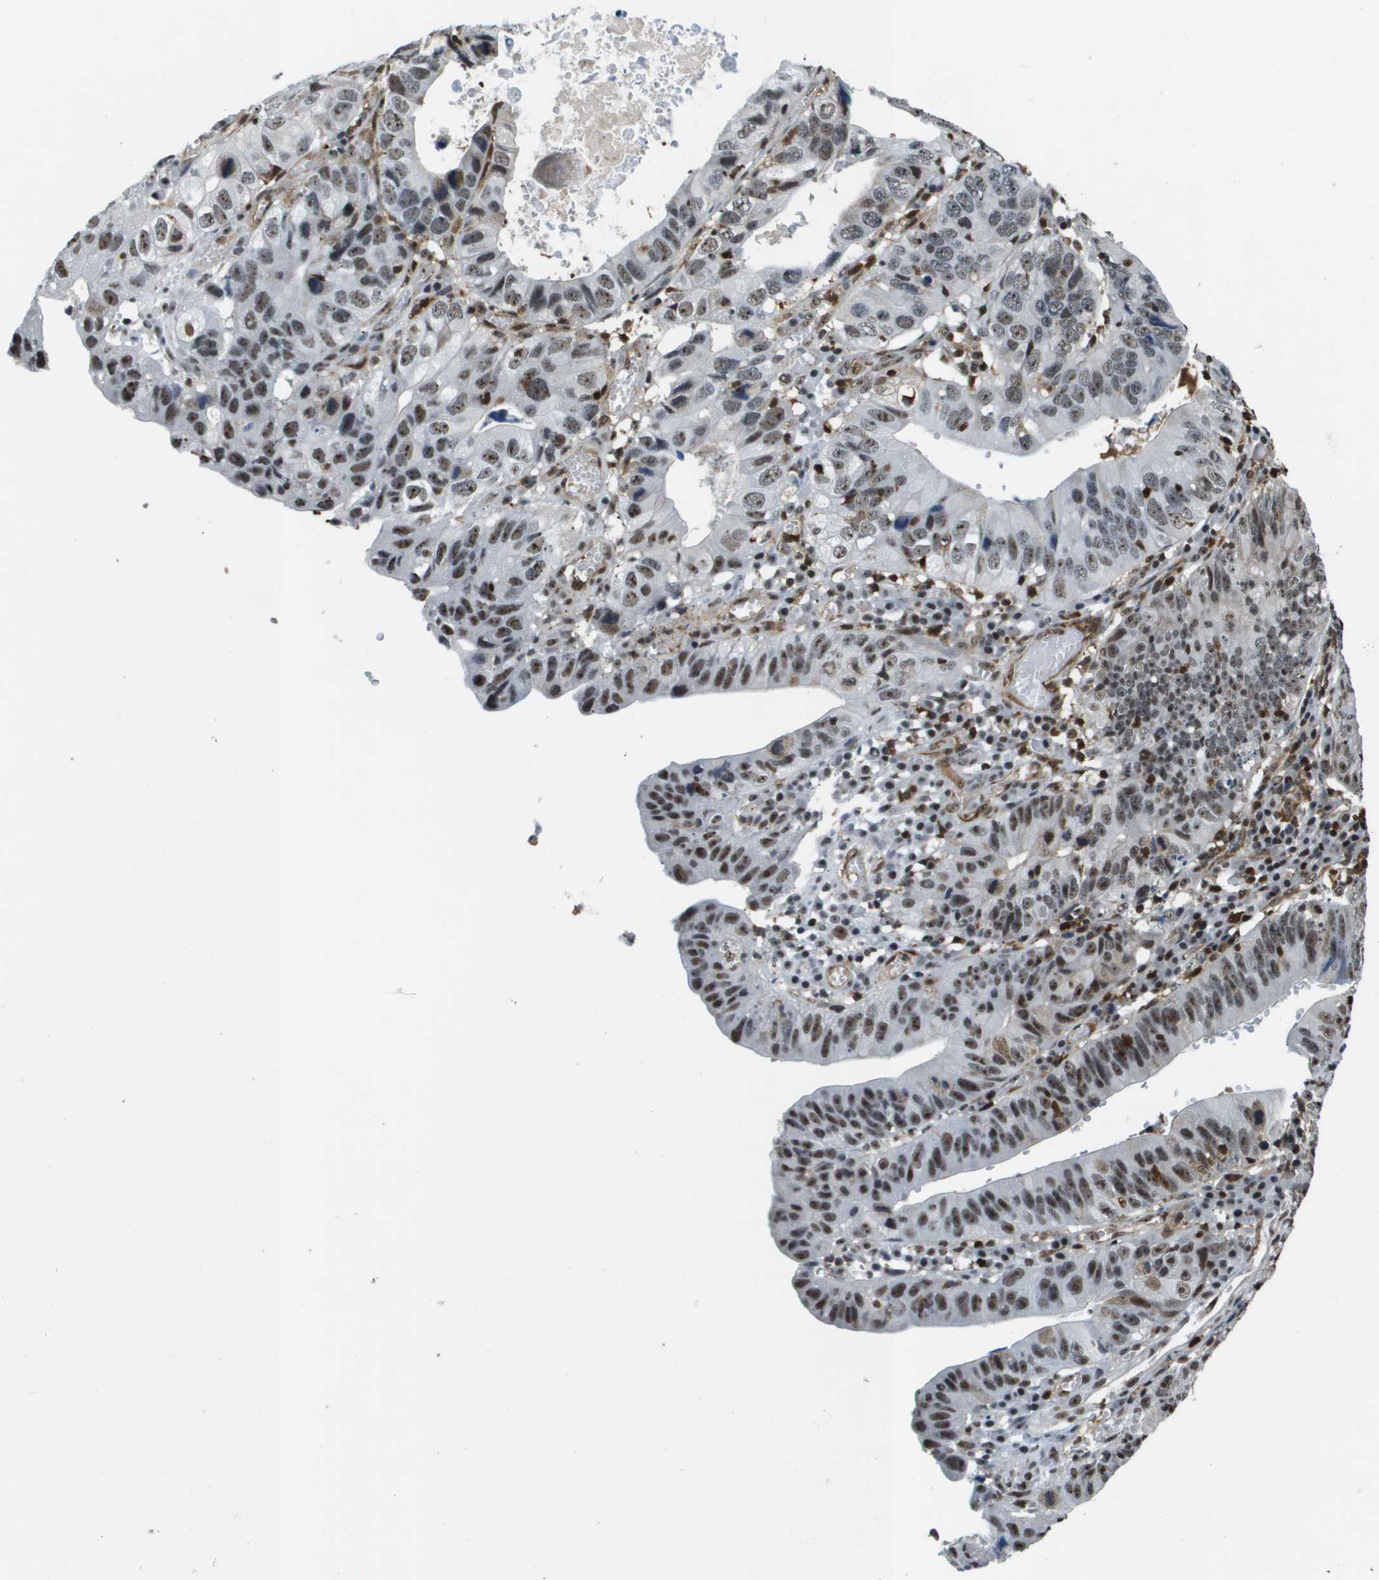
{"staining": {"intensity": "moderate", "quantity": ">75%", "location": "nuclear"}, "tissue": "stomach cancer", "cell_type": "Tumor cells", "image_type": "cancer", "snomed": [{"axis": "morphology", "description": "Adenocarcinoma, NOS"}, {"axis": "topography", "description": "Stomach"}], "caption": "A brown stain highlights moderate nuclear positivity of a protein in stomach cancer (adenocarcinoma) tumor cells.", "gene": "EP400", "patient": {"sex": "male", "age": 59}}